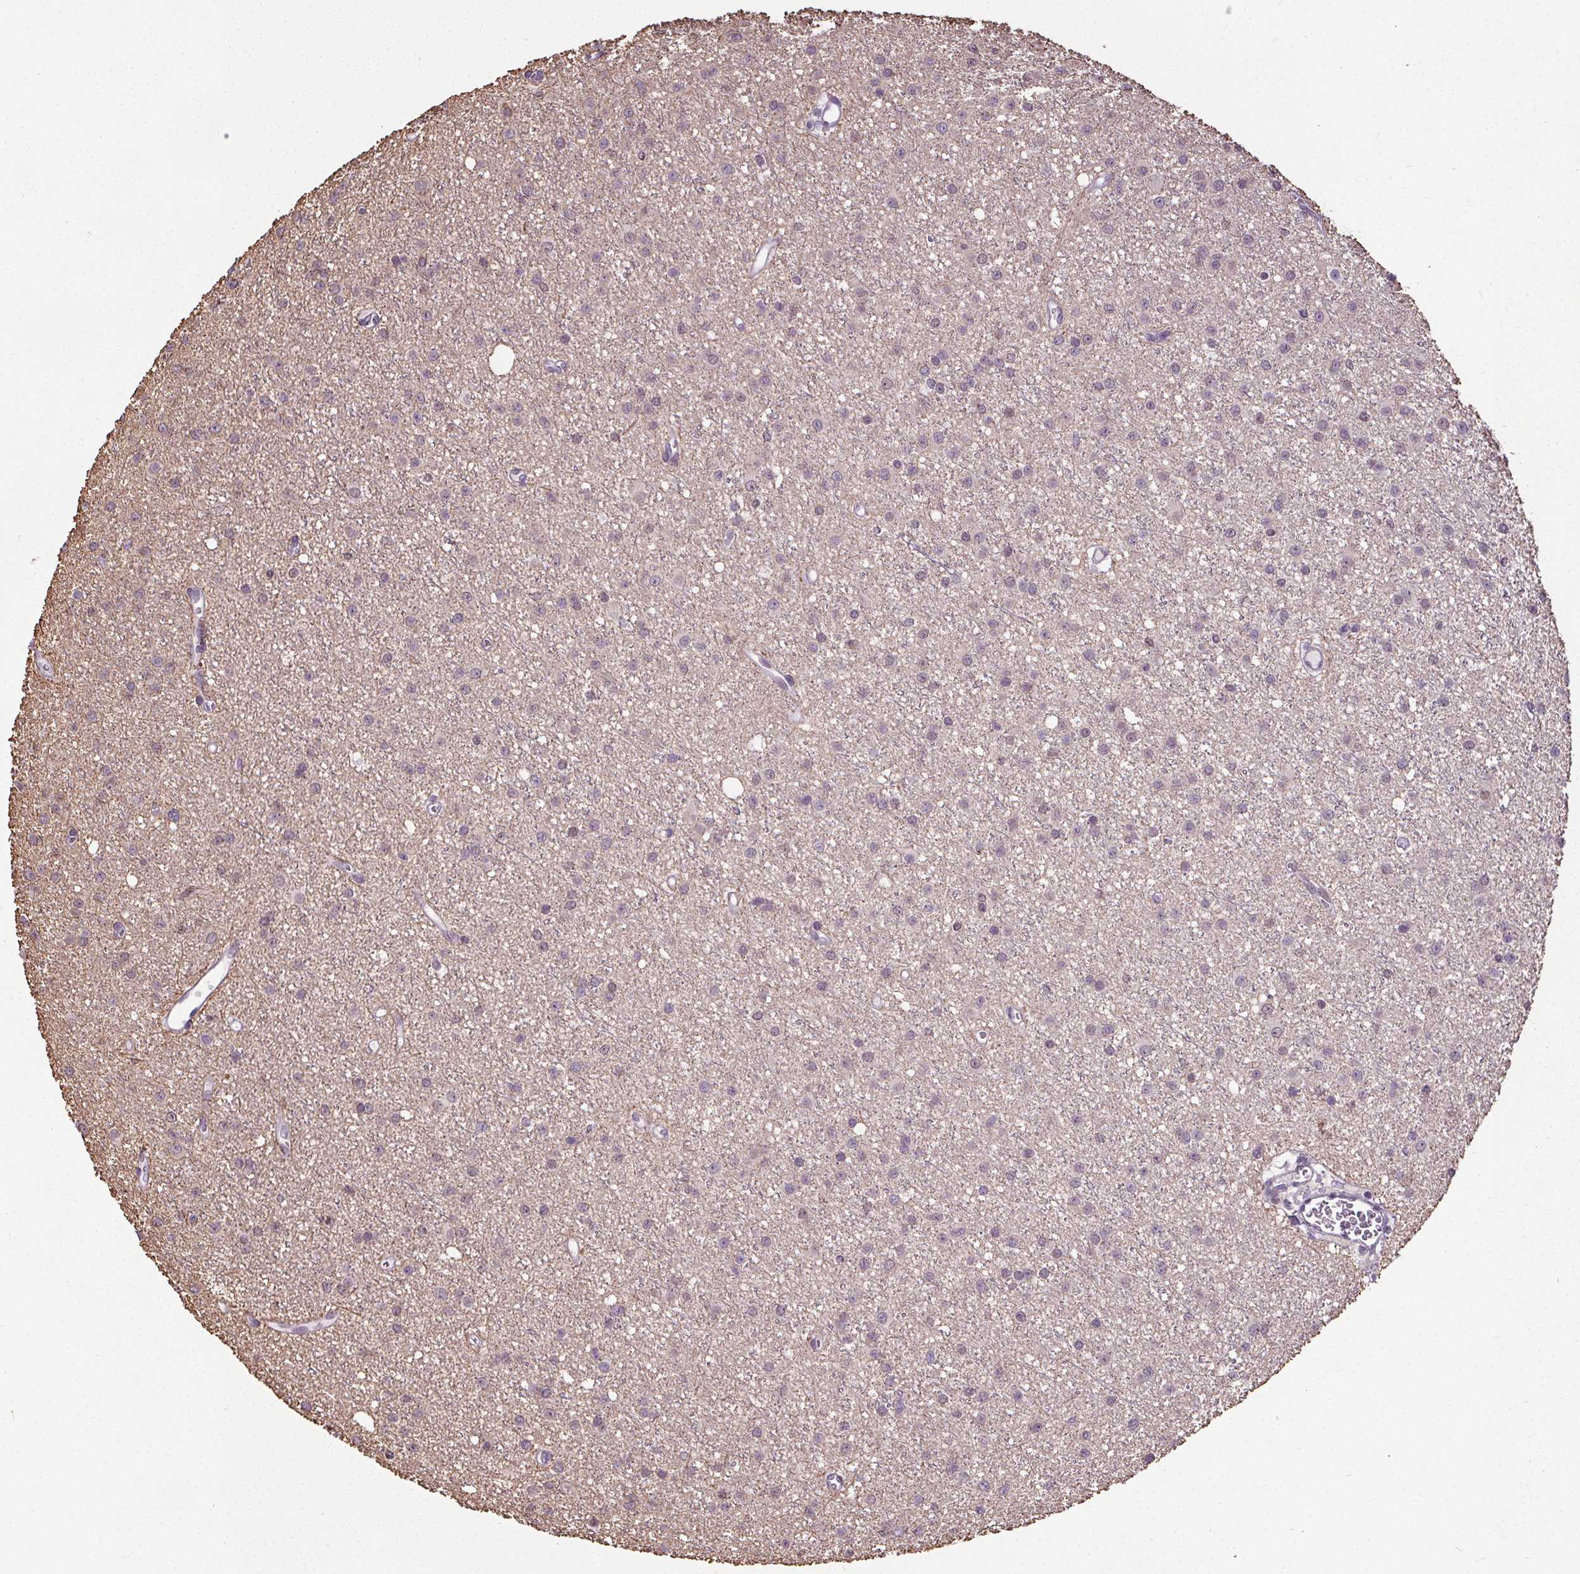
{"staining": {"intensity": "negative", "quantity": "none", "location": "none"}, "tissue": "glioma", "cell_type": "Tumor cells", "image_type": "cancer", "snomed": [{"axis": "morphology", "description": "Glioma, malignant, Low grade"}, {"axis": "topography", "description": "Brain"}], "caption": "This is an IHC histopathology image of human glioma. There is no staining in tumor cells.", "gene": "TMEM240", "patient": {"sex": "male", "age": 27}}